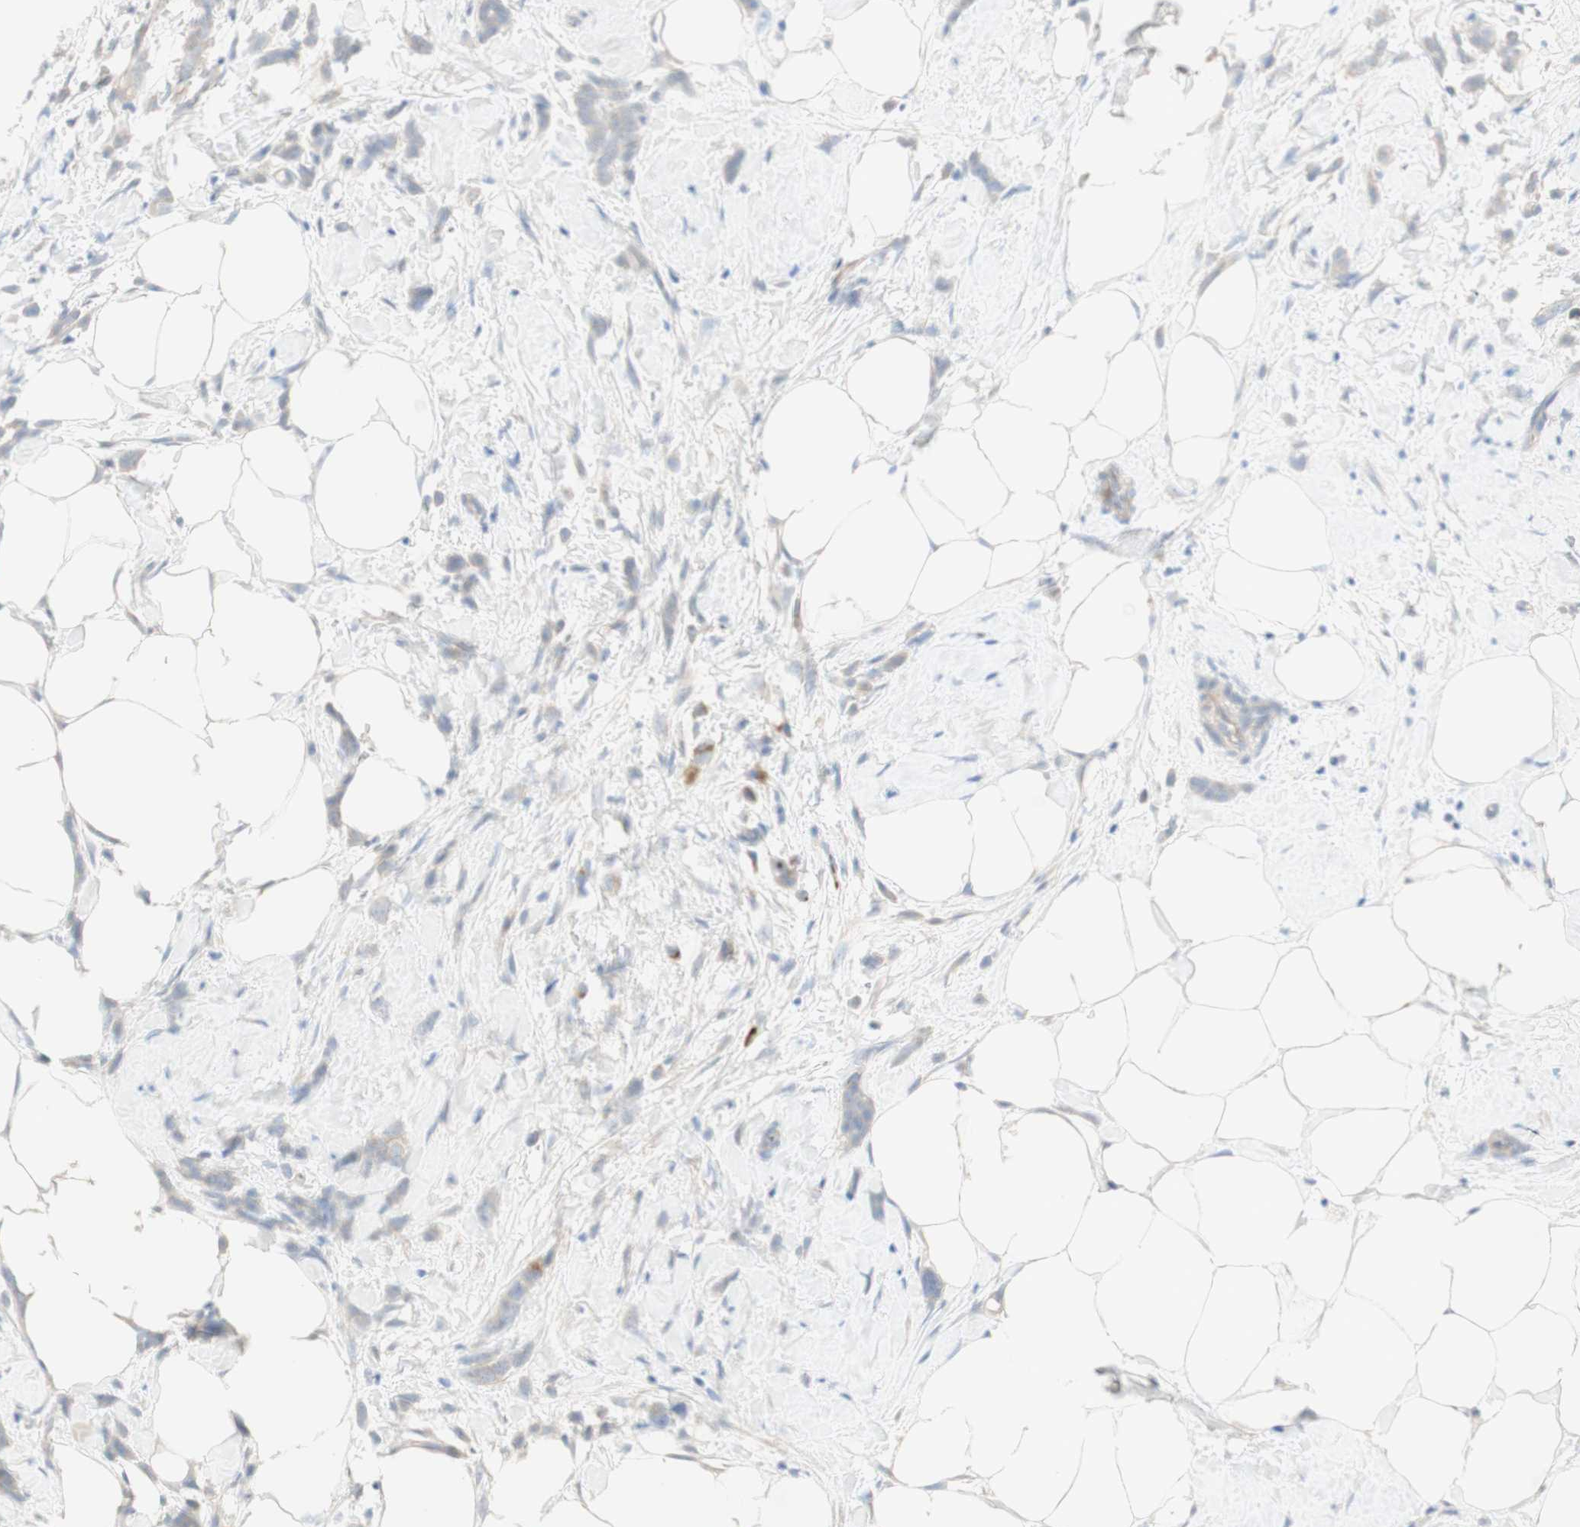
{"staining": {"intensity": "weak", "quantity": ">75%", "location": "cytoplasmic/membranous"}, "tissue": "breast cancer", "cell_type": "Tumor cells", "image_type": "cancer", "snomed": [{"axis": "morphology", "description": "Lobular carcinoma, in situ"}, {"axis": "morphology", "description": "Lobular carcinoma"}, {"axis": "topography", "description": "Breast"}], "caption": "High-power microscopy captured an immunohistochemistry photomicrograph of breast cancer (lobular carcinoma in situ), revealing weak cytoplasmic/membranous staining in about >75% of tumor cells. The staining is performed using DAB brown chromogen to label protein expression. The nuclei are counter-stained blue using hematoxylin.", "gene": "MANEA", "patient": {"sex": "female", "age": 41}}